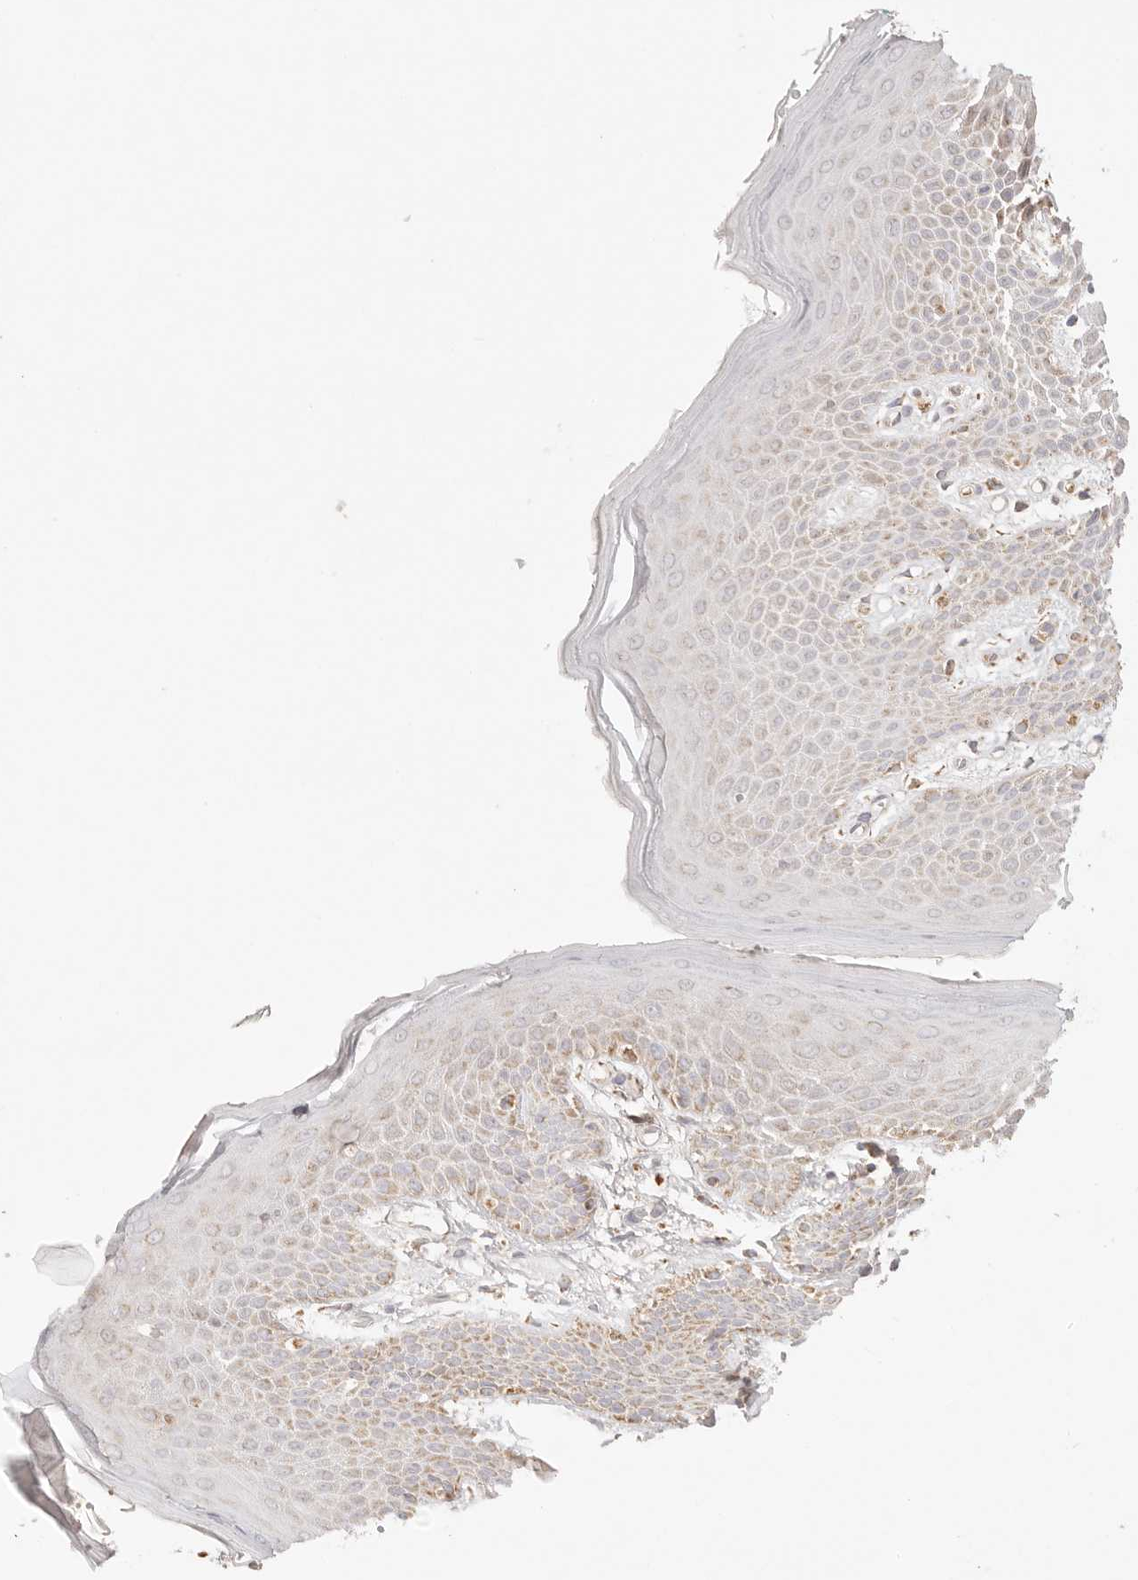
{"staining": {"intensity": "moderate", "quantity": "25%-75%", "location": "cytoplasmic/membranous"}, "tissue": "skin", "cell_type": "Epidermal cells", "image_type": "normal", "snomed": [{"axis": "morphology", "description": "Normal tissue, NOS"}, {"axis": "topography", "description": "Anal"}], "caption": "High-magnification brightfield microscopy of unremarkable skin stained with DAB (3,3'-diaminobenzidine) (brown) and counterstained with hematoxylin (blue). epidermal cells exhibit moderate cytoplasmic/membranous staining is present in approximately25%-75% of cells.", "gene": "COA6", "patient": {"sex": "male", "age": 74}}